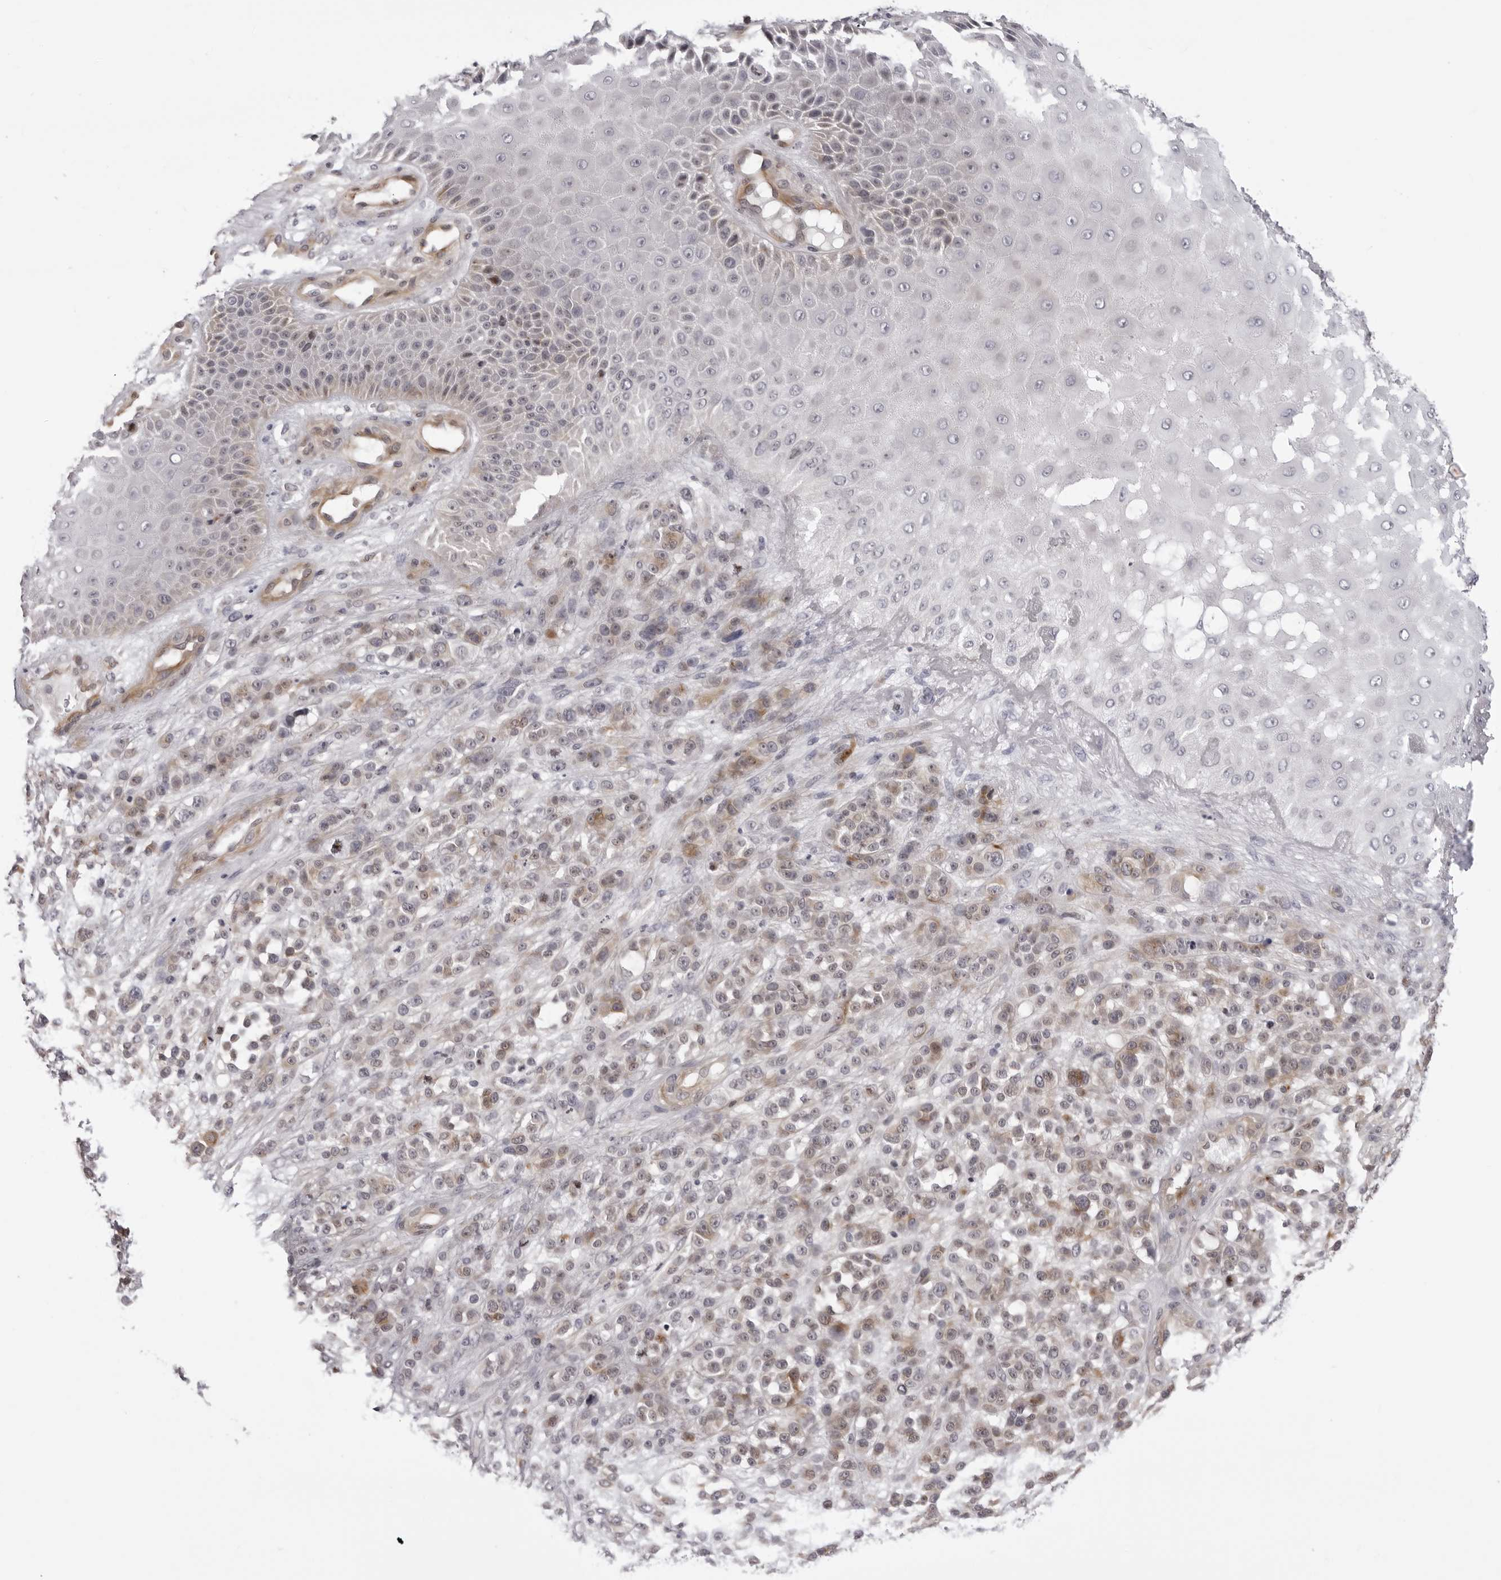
{"staining": {"intensity": "weak", "quantity": "<25%", "location": "cytoplasmic/membranous"}, "tissue": "melanoma", "cell_type": "Tumor cells", "image_type": "cancer", "snomed": [{"axis": "morphology", "description": "Malignant melanoma, NOS"}, {"axis": "topography", "description": "Skin"}], "caption": "Immunohistochemical staining of human malignant melanoma reveals no significant staining in tumor cells. (DAB immunohistochemistry with hematoxylin counter stain).", "gene": "SUGCT", "patient": {"sex": "female", "age": 55}}